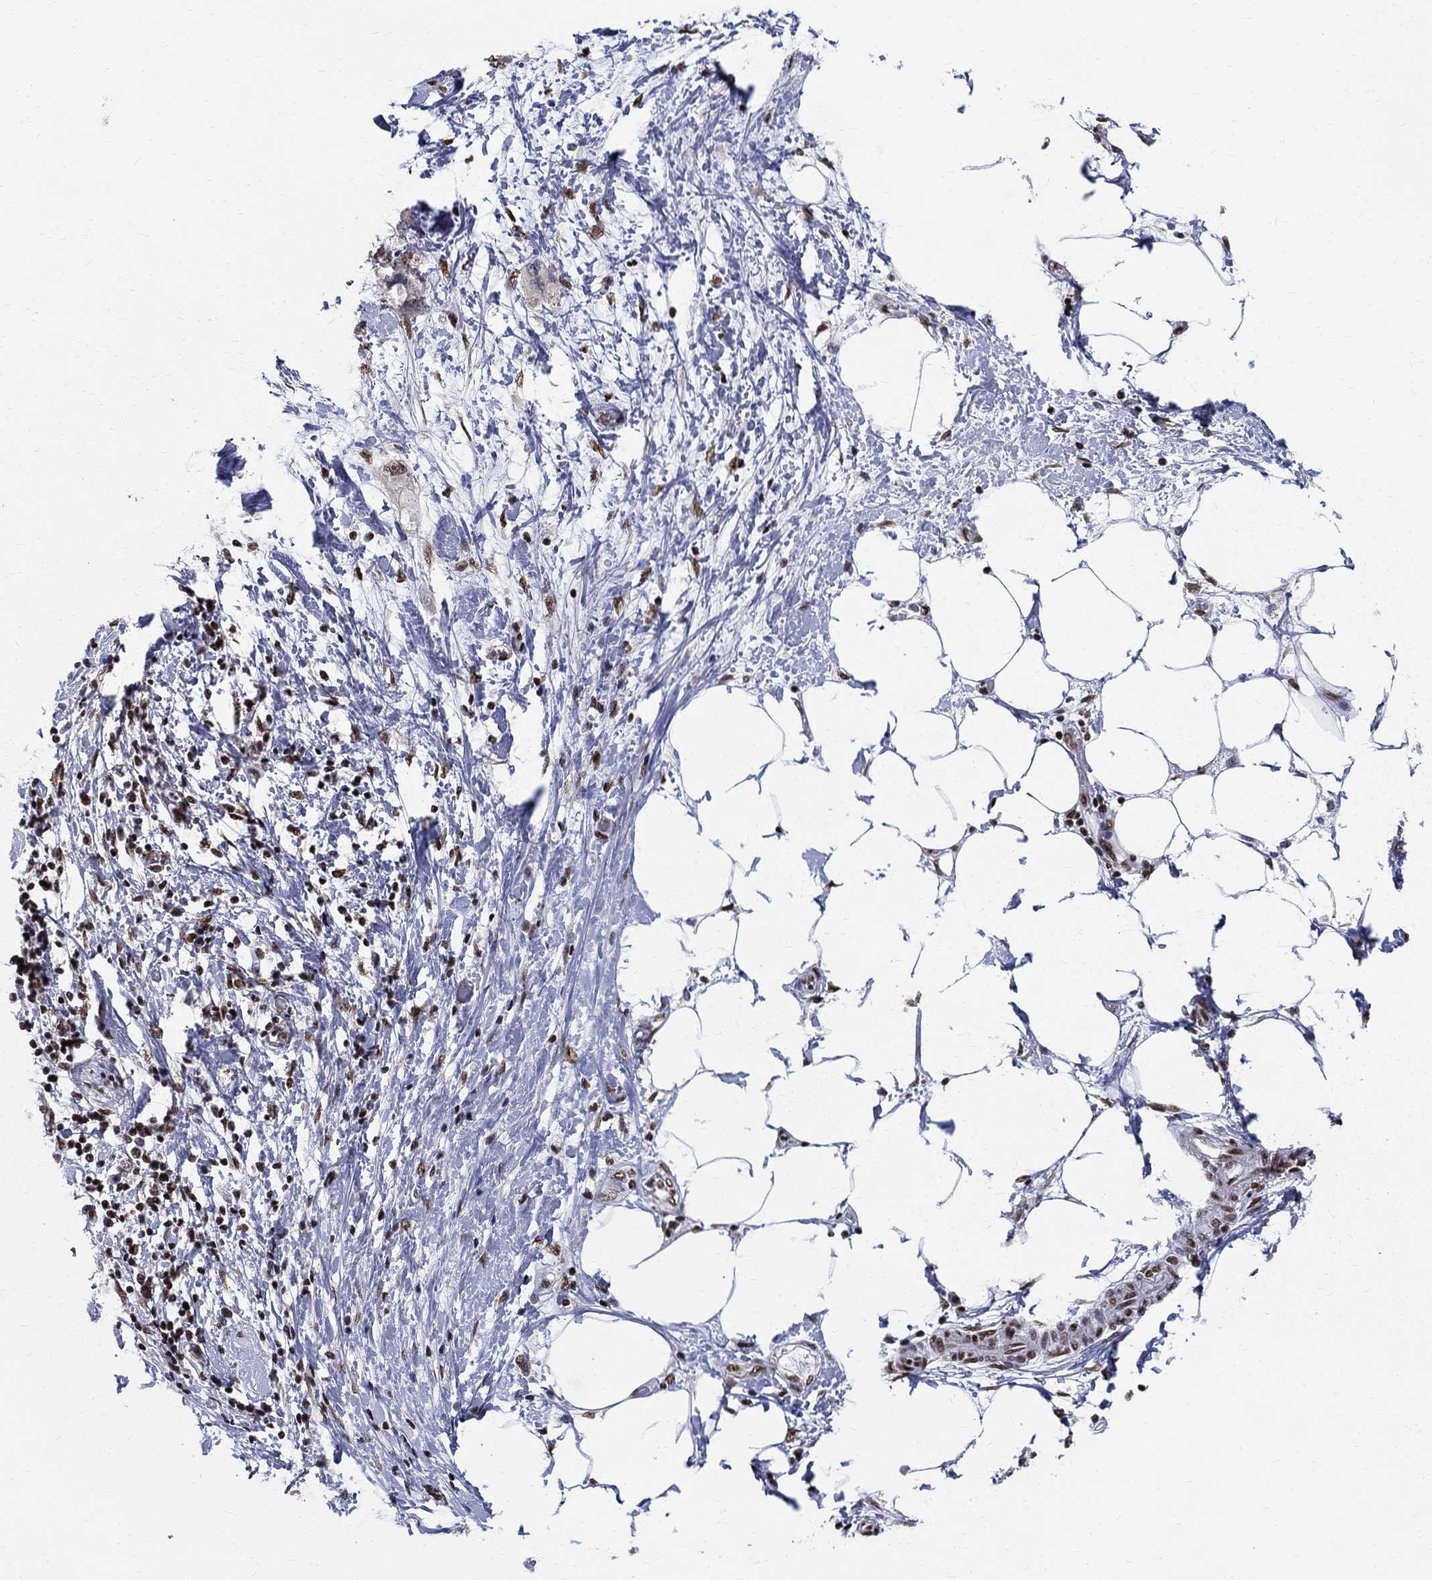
{"staining": {"intensity": "strong", "quantity": "25%-75%", "location": "nuclear"}, "tissue": "pancreatic cancer", "cell_type": "Tumor cells", "image_type": "cancer", "snomed": [{"axis": "morphology", "description": "Adenocarcinoma, NOS"}, {"axis": "topography", "description": "Pancreas"}], "caption": "Immunohistochemical staining of pancreatic cancer (adenocarcinoma) reveals high levels of strong nuclear protein expression in approximately 25%-75% of tumor cells.", "gene": "FBXO16", "patient": {"sex": "female", "age": 56}}